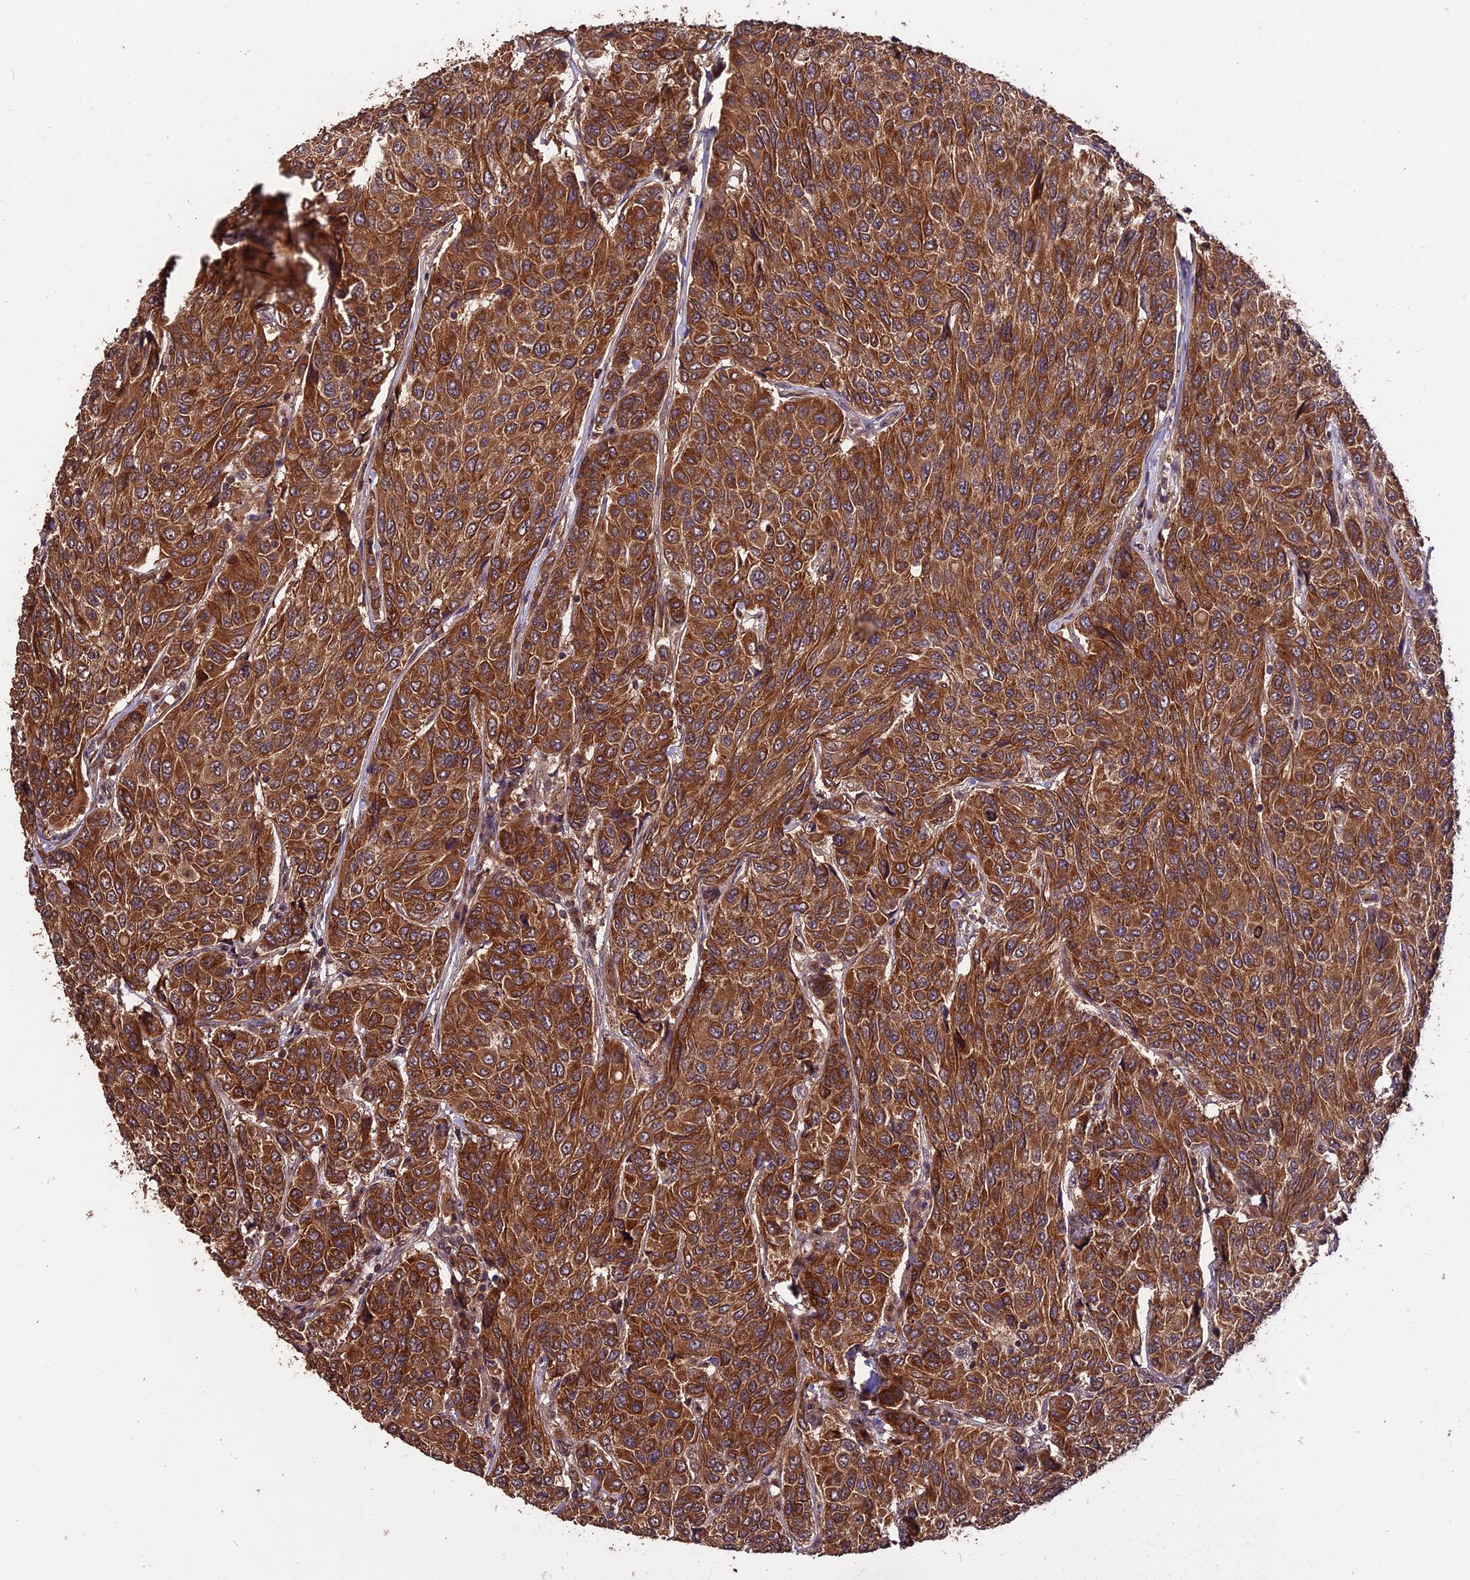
{"staining": {"intensity": "strong", "quantity": ">75%", "location": "cytoplasmic/membranous"}, "tissue": "breast cancer", "cell_type": "Tumor cells", "image_type": "cancer", "snomed": [{"axis": "morphology", "description": "Duct carcinoma"}, {"axis": "topography", "description": "Breast"}], "caption": "A histopathology image of human breast cancer (invasive ductal carcinoma) stained for a protein reveals strong cytoplasmic/membranous brown staining in tumor cells.", "gene": "TRMT1", "patient": {"sex": "female", "age": 55}}